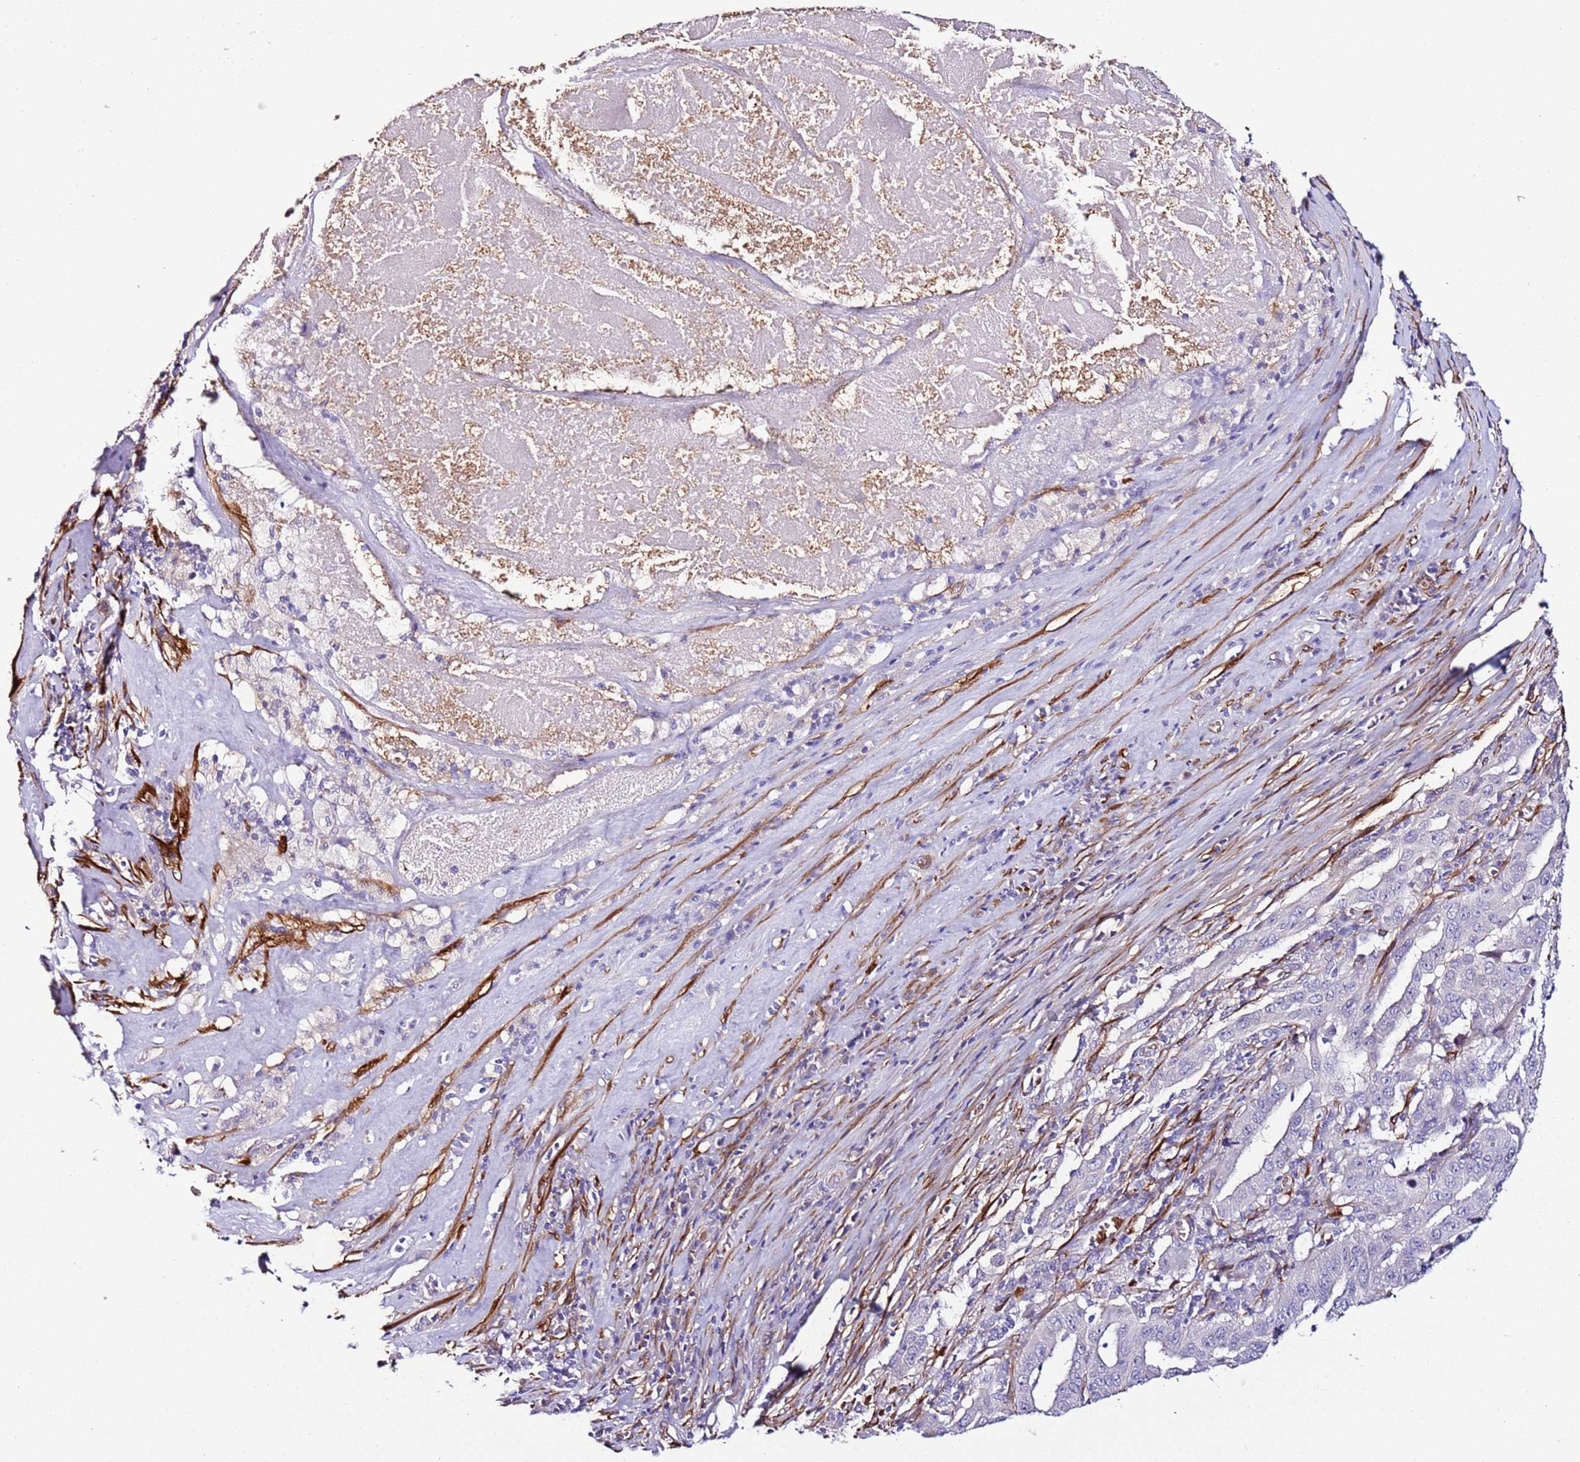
{"staining": {"intensity": "negative", "quantity": "none", "location": "none"}, "tissue": "pancreatic cancer", "cell_type": "Tumor cells", "image_type": "cancer", "snomed": [{"axis": "morphology", "description": "Adenocarcinoma, NOS"}, {"axis": "topography", "description": "Pancreas"}], "caption": "Pancreatic cancer was stained to show a protein in brown. There is no significant staining in tumor cells.", "gene": "FAM174C", "patient": {"sex": "male", "age": 63}}